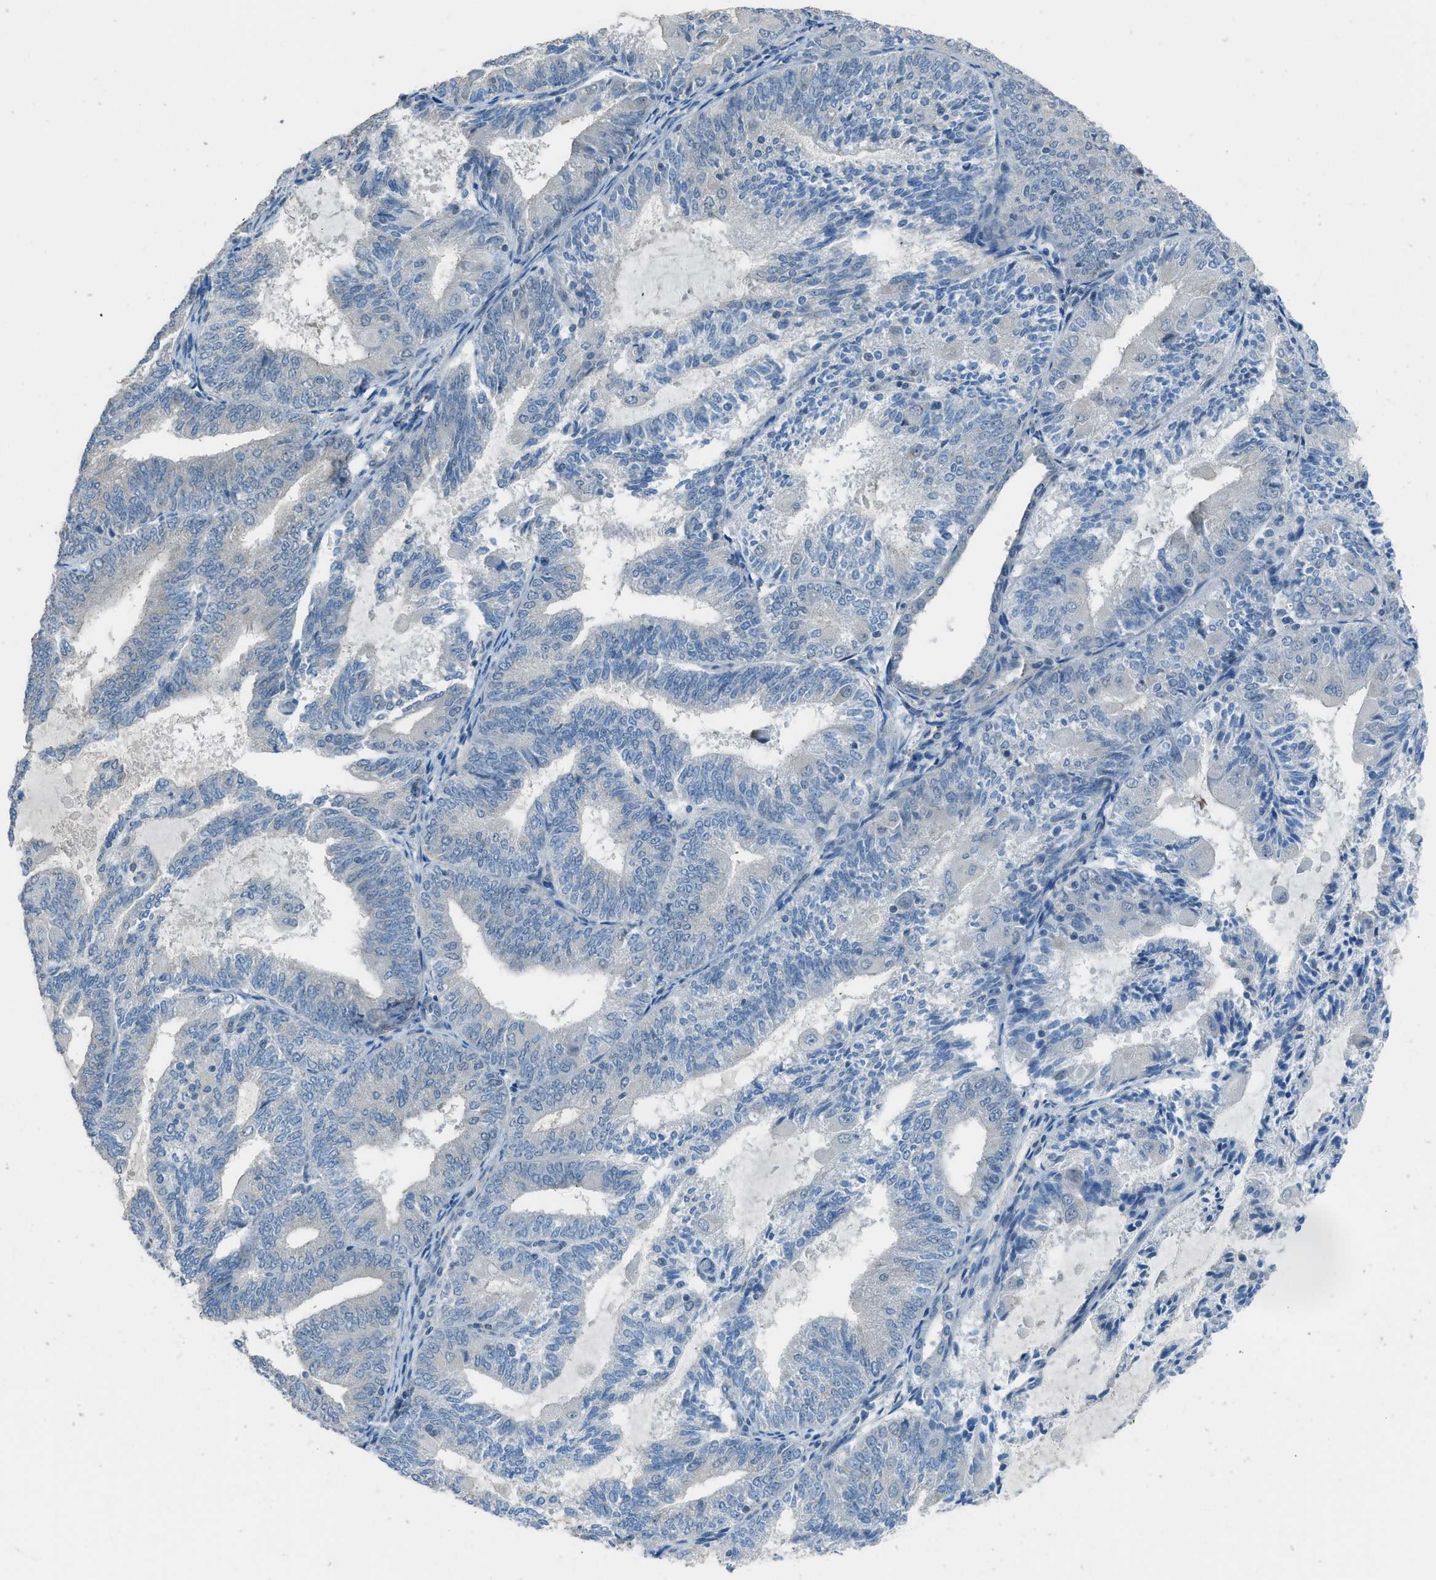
{"staining": {"intensity": "negative", "quantity": "none", "location": "none"}, "tissue": "endometrial cancer", "cell_type": "Tumor cells", "image_type": "cancer", "snomed": [{"axis": "morphology", "description": "Adenocarcinoma, NOS"}, {"axis": "topography", "description": "Endometrium"}], "caption": "Histopathology image shows no significant protein expression in tumor cells of endometrial cancer (adenocarcinoma).", "gene": "TIMD4", "patient": {"sex": "female", "age": 81}}